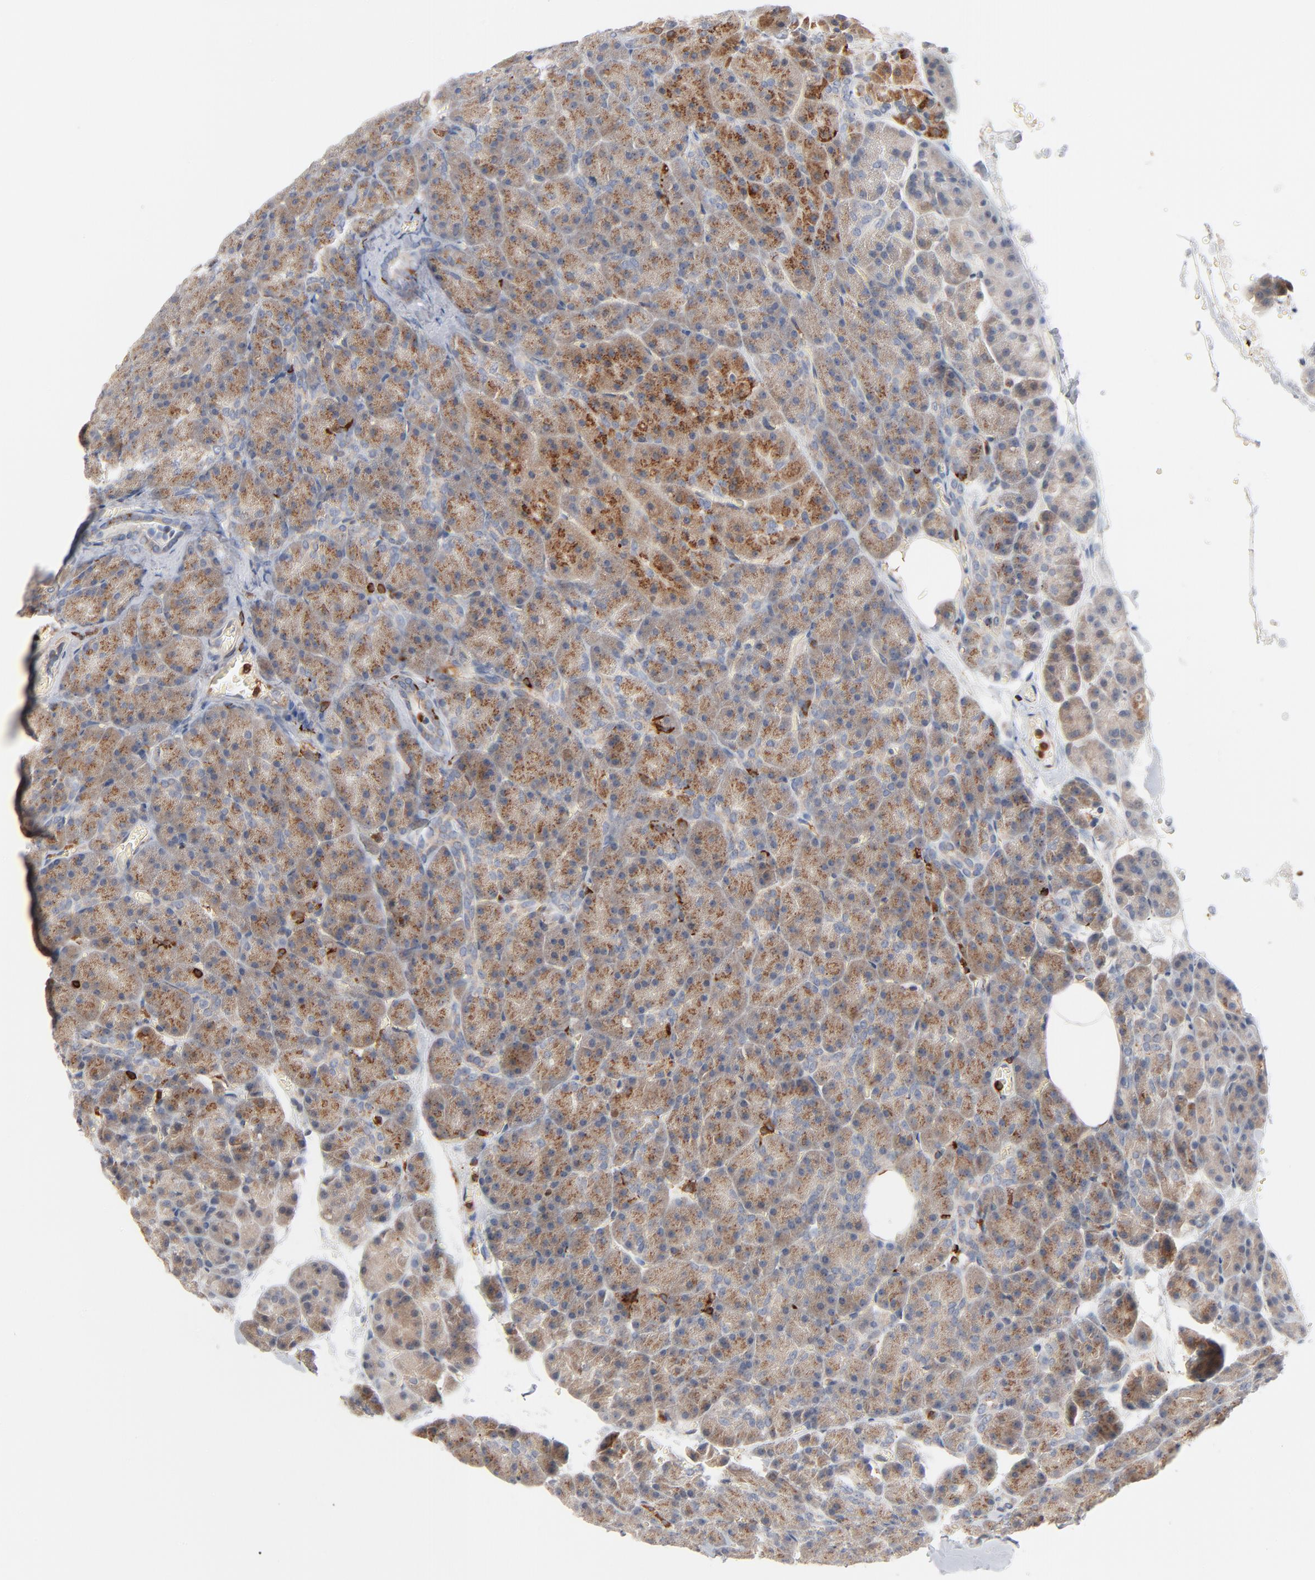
{"staining": {"intensity": "moderate", "quantity": ">75%", "location": "cytoplasmic/membranous"}, "tissue": "pancreas", "cell_type": "Exocrine glandular cells", "image_type": "normal", "snomed": [{"axis": "morphology", "description": "Normal tissue, NOS"}, {"axis": "topography", "description": "Pancreas"}], "caption": "This is a photomicrograph of IHC staining of benign pancreas, which shows moderate expression in the cytoplasmic/membranous of exocrine glandular cells.", "gene": "SH3KBP1", "patient": {"sex": "female", "age": 35}}